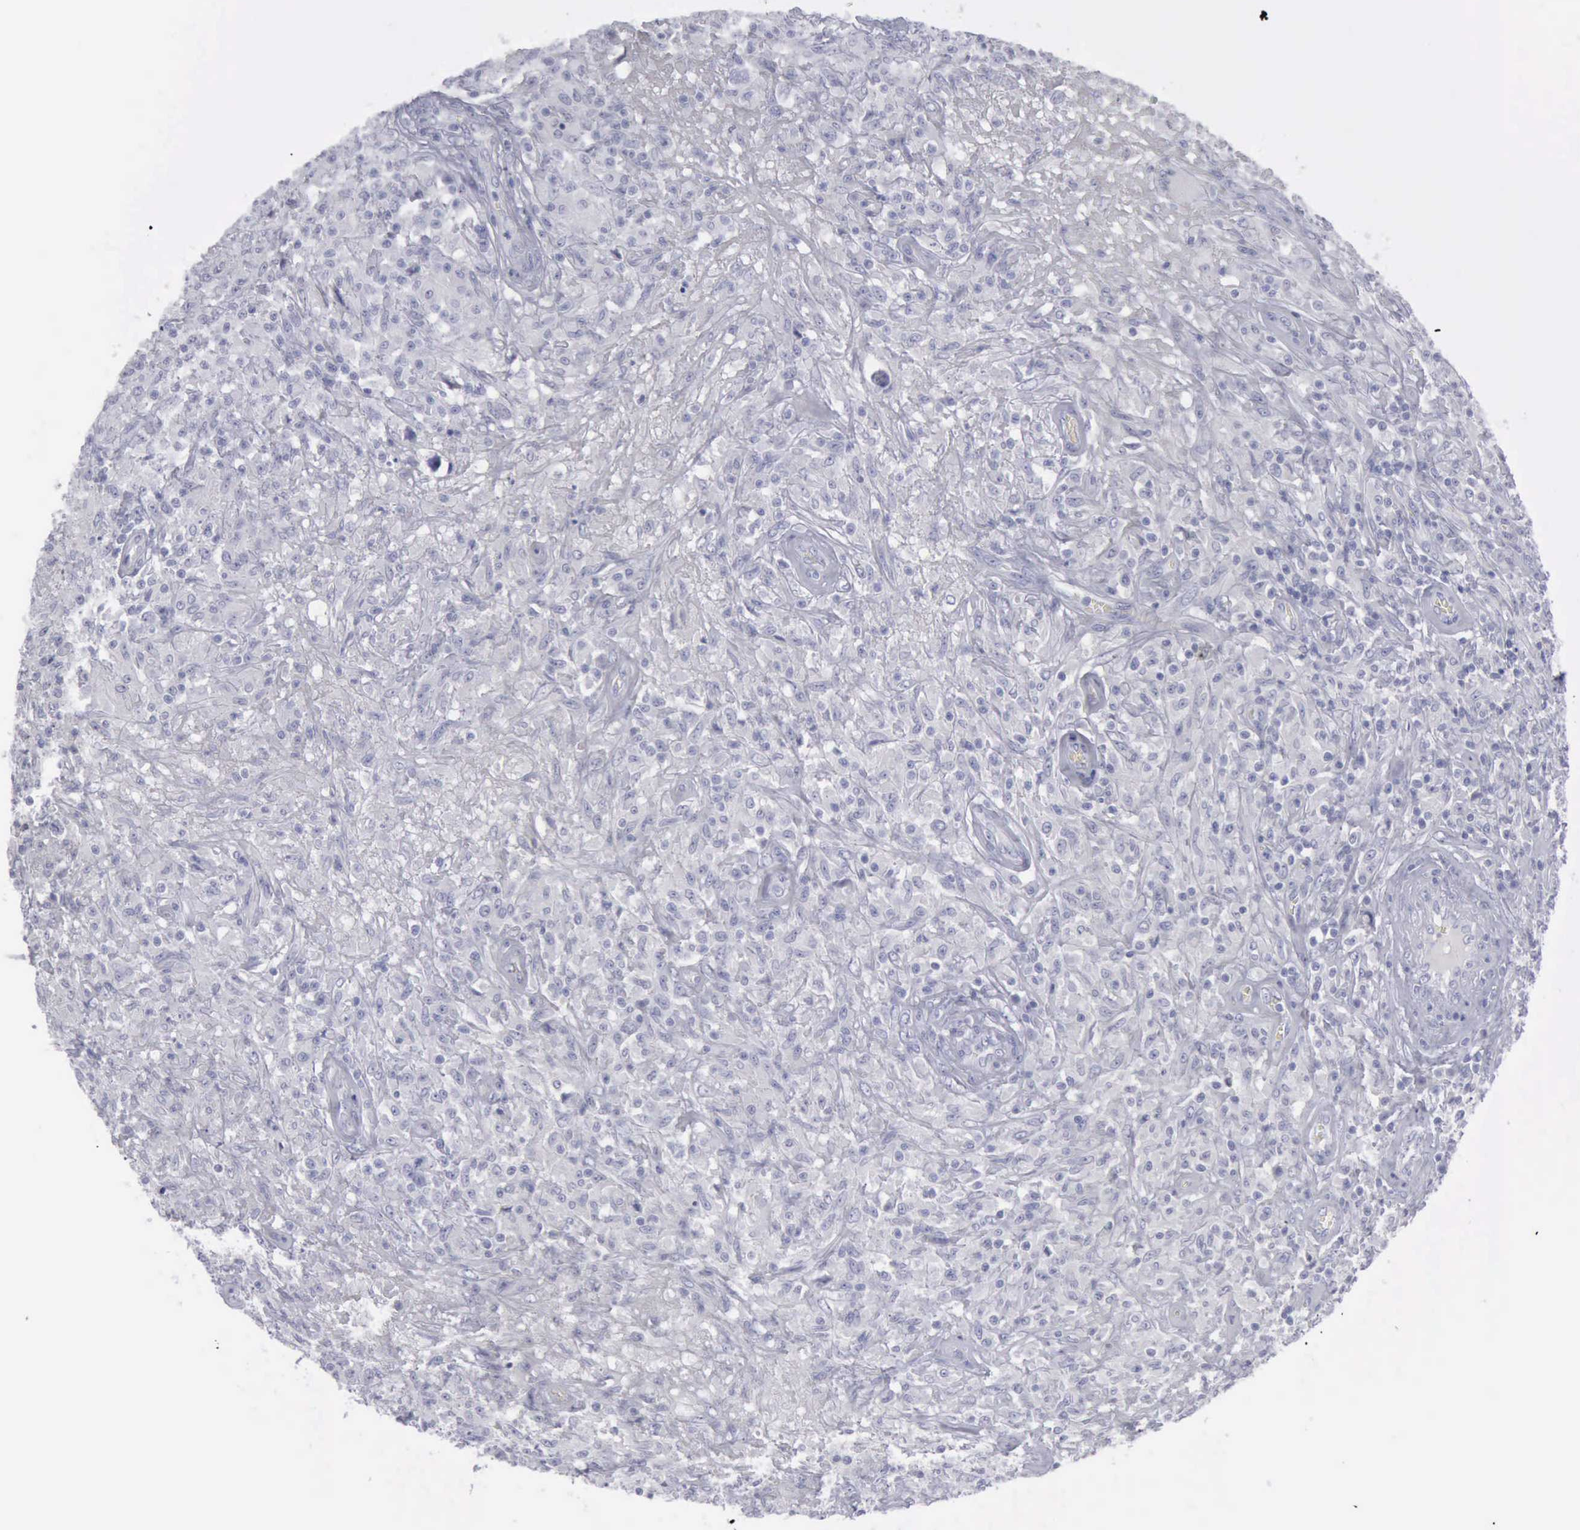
{"staining": {"intensity": "negative", "quantity": "none", "location": "none"}, "tissue": "testis cancer", "cell_type": "Tumor cells", "image_type": "cancer", "snomed": [{"axis": "morphology", "description": "Seminoma, NOS"}, {"axis": "topography", "description": "Testis"}], "caption": "Tumor cells are negative for brown protein staining in testis cancer. The staining is performed using DAB (3,3'-diaminobenzidine) brown chromogen with nuclei counter-stained in using hematoxylin.", "gene": "KRT13", "patient": {"sex": "male", "age": 34}}